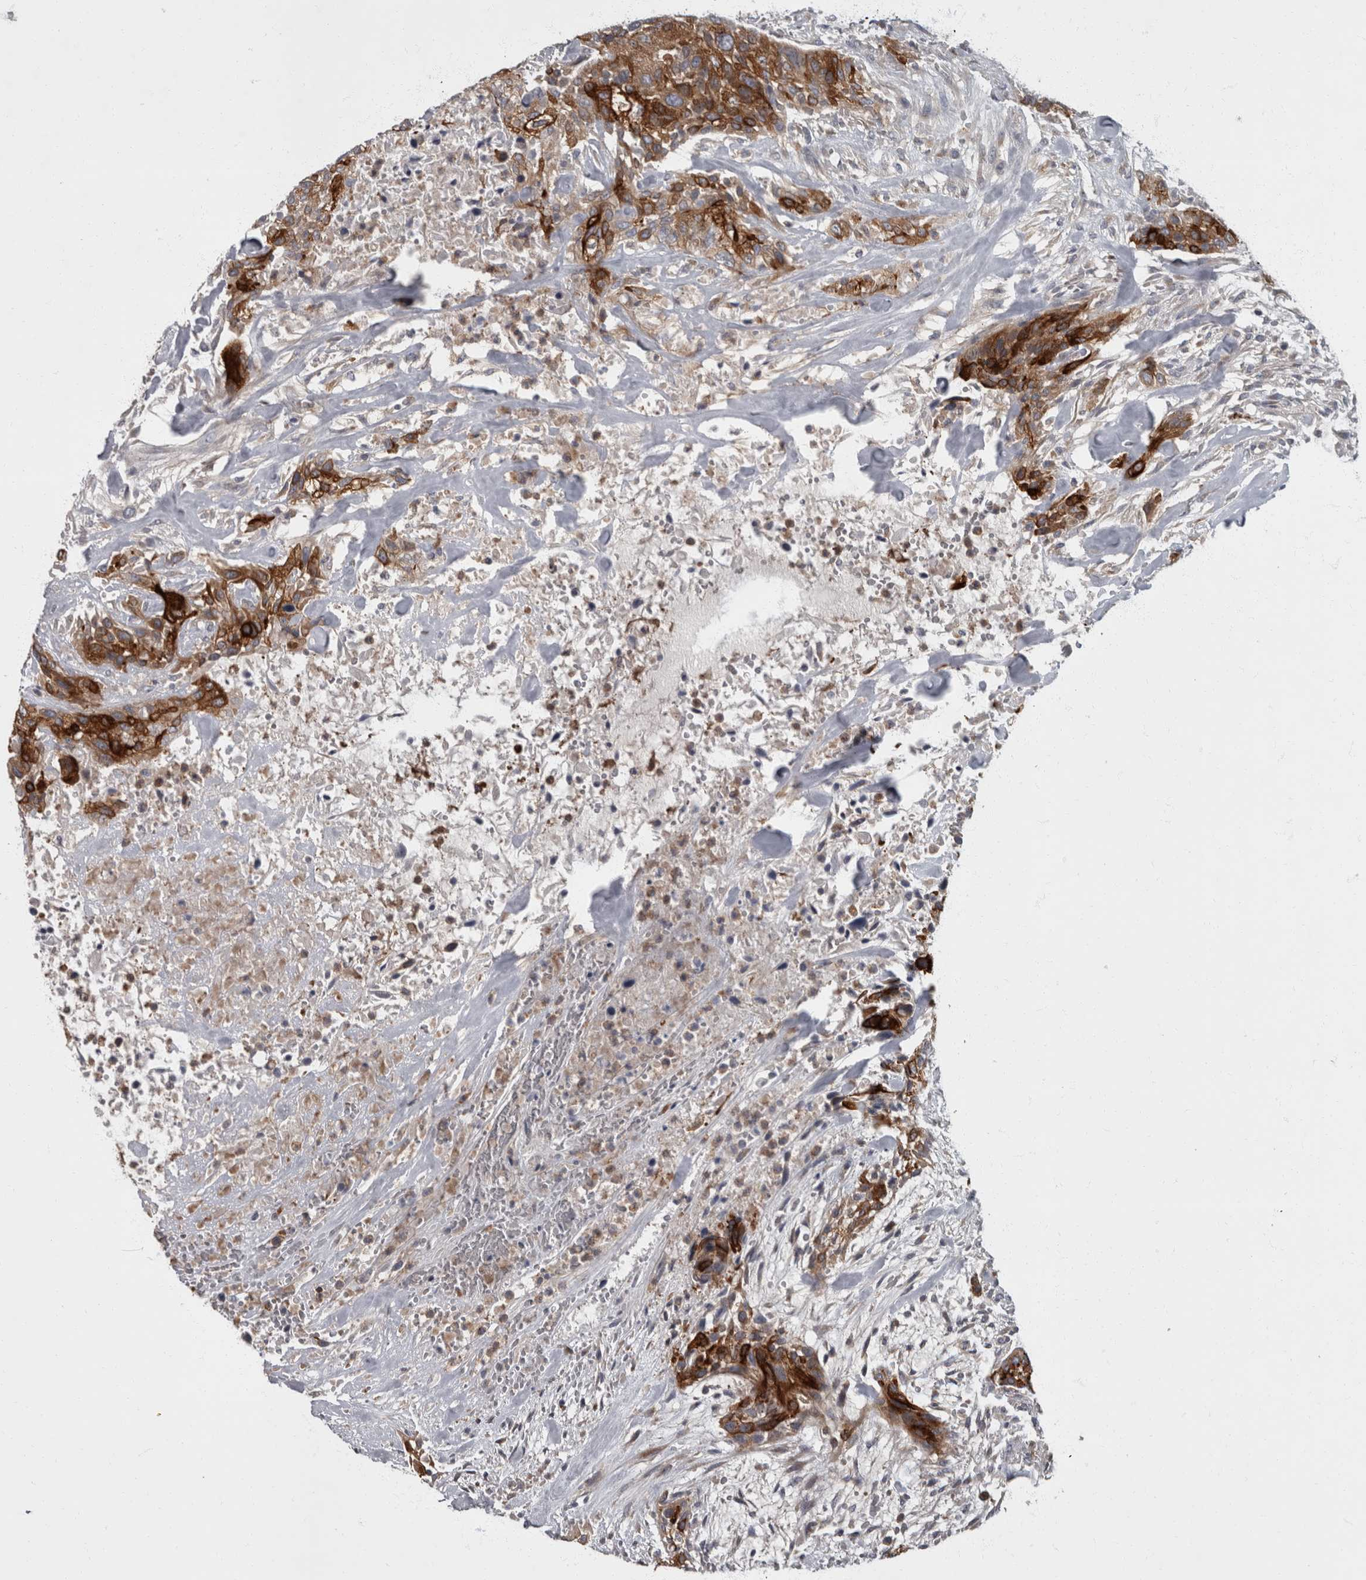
{"staining": {"intensity": "strong", "quantity": ">75%", "location": "cytoplasmic/membranous"}, "tissue": "urothelial cancer", "cell_type": "Tumor cells", "image_type": "cancer", "snomed": [{"axis": "morphology", "description": "Urothelial carcinoma, High grade"}, {"axis": "topography", "description": "Urinary bladder"}], "caption": "Immunohistochemical staining of human high-grade urothelial carcinoma exhibits strong cytoplasmic/membranous protein staining in about >75% of tumor cells.", "gene": "CDC42BPG", "patient": {"sex": "male", "age": 35}}